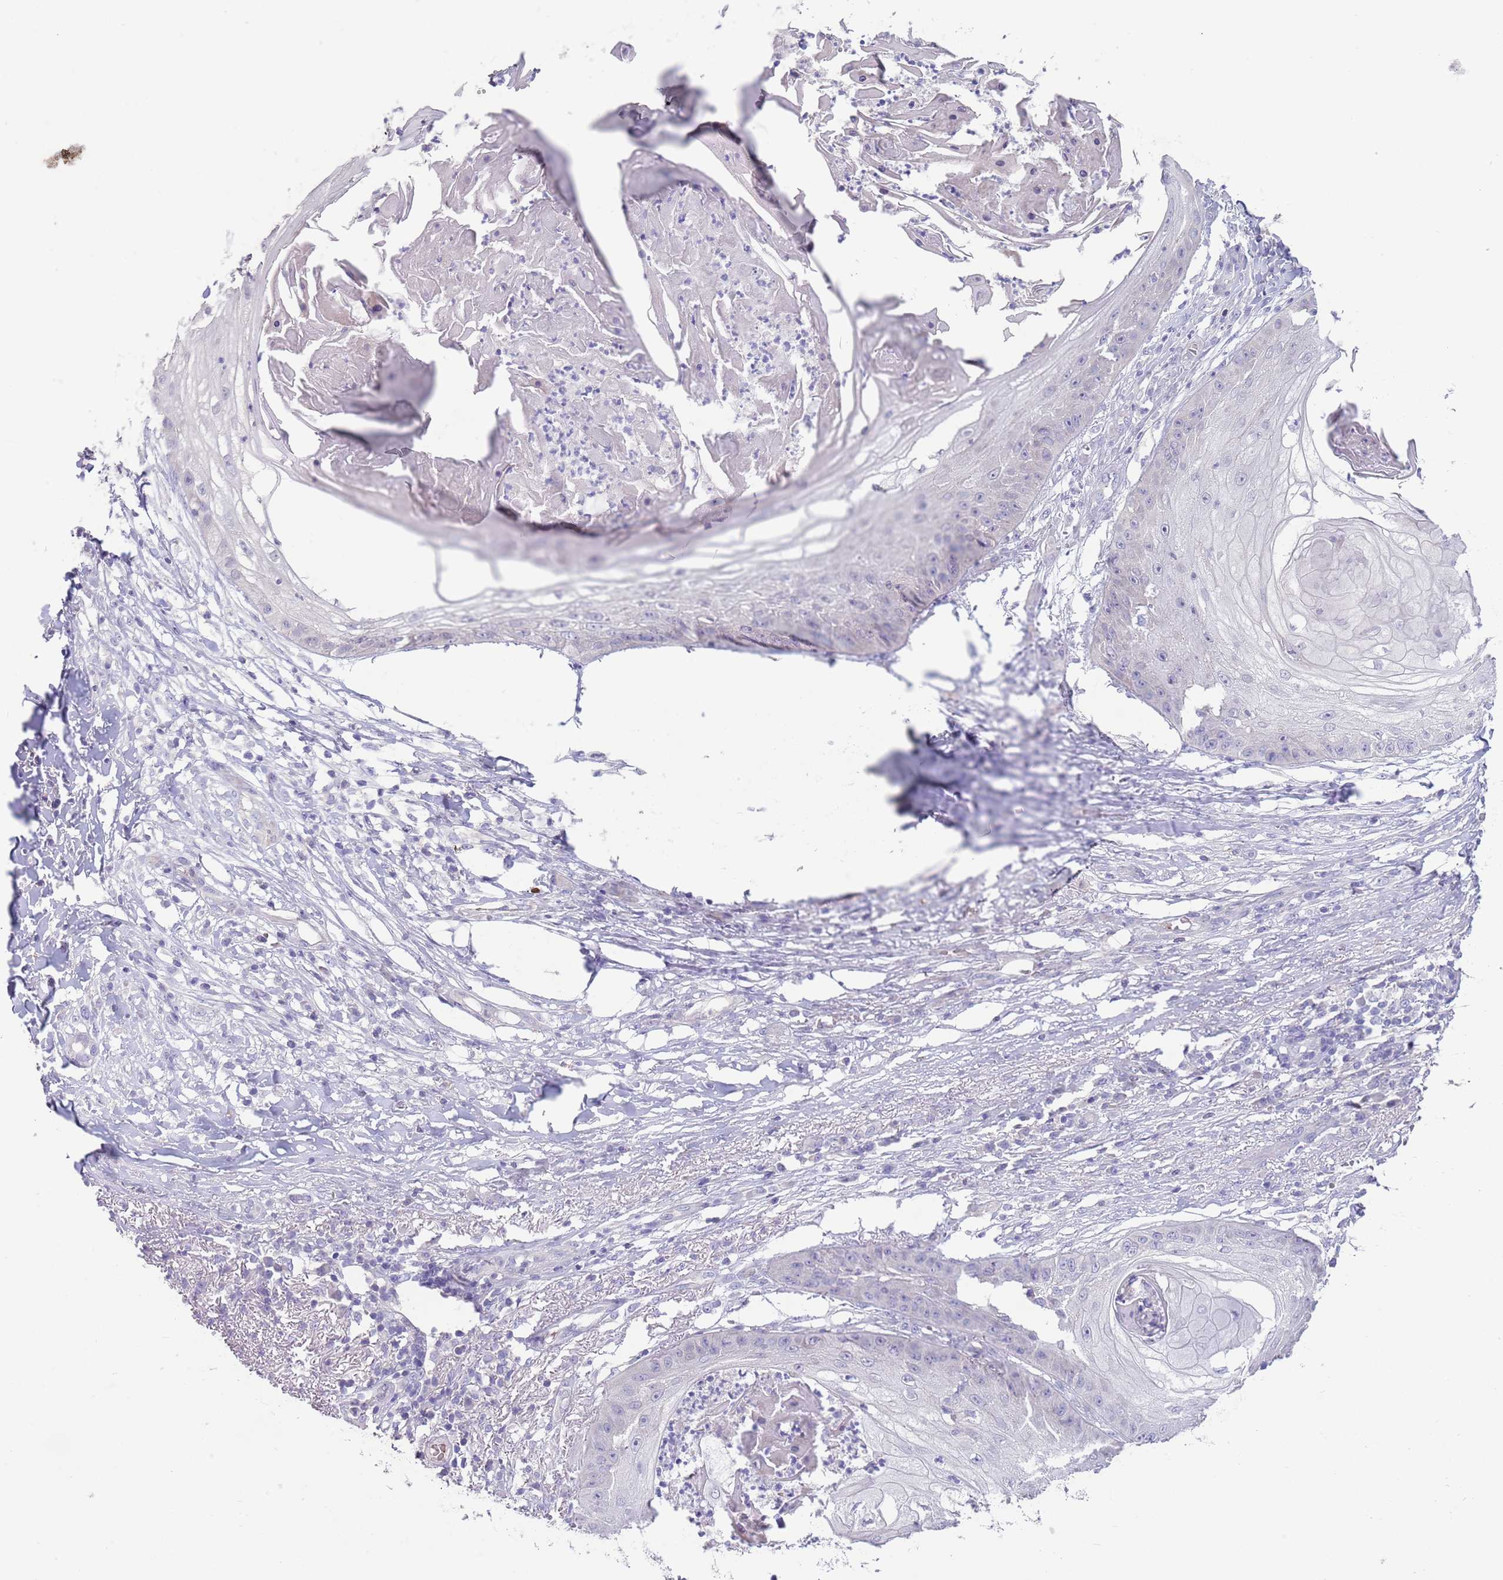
{"staining": {"intensity": "negative", "quantity": "none", "location": "none"}, "tissue": "skin cancer", "cell_type": "Tumor cells", "image_type": "cancer", "snomed": [{"axis": "morphology", "description": "Squamous cell carcinoma, NOS"}, {"axis": "topography", "description": "Skin"}], "caption": "Immunohistochemistry (IHC) photomicrograph of skin cancer (squamous cell carcinoma) stained for a protein (brown), which reveals no staining in tumor cells.", "gene": "ZNF14", "patient": {"sex": "male", "age": 70}}